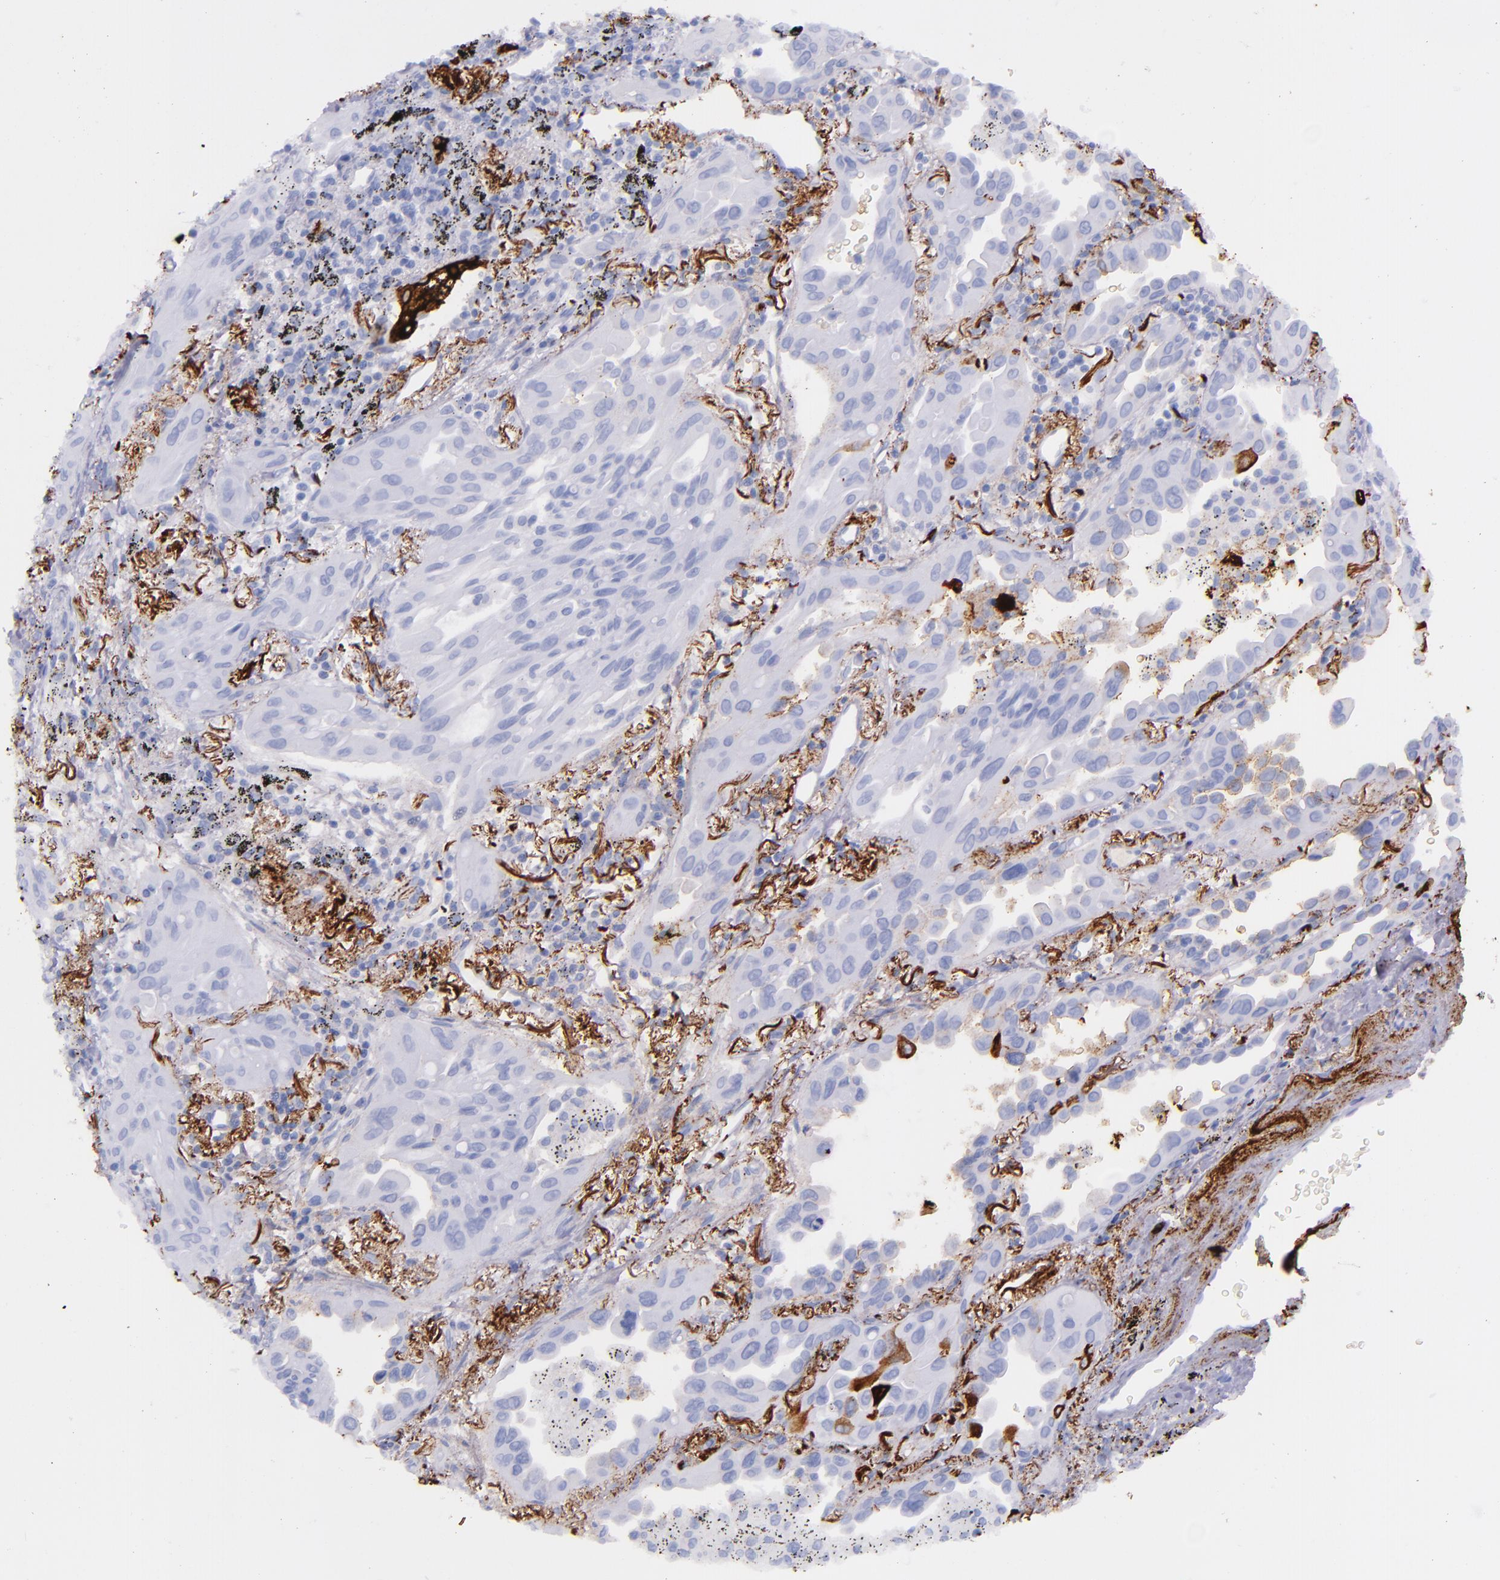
{"staining": {"intensity": "strong", "quantity": "<25%", "location": "cytoplasmic/membranous,nuclear"}, "tissue": "lung cancer", "cell_type": "Tumor cells", "image_type": "cancer", "snomed": [{"axis": "morphology", "description": "Adenocarcinoma, NOS"}, {"axis": "topography", "description": "Lung"}], "caption": "Tumor cells reveal medium levels of strong cytoplasmic/membranous and nuclear expression in about <25% of cells in human lung cancer (adenocarcinoma). (DAB IHC with brightfield microscopy, high magnification).", "gene": "SFTPA2", "patient": {"sex": "male", "age": 68}}